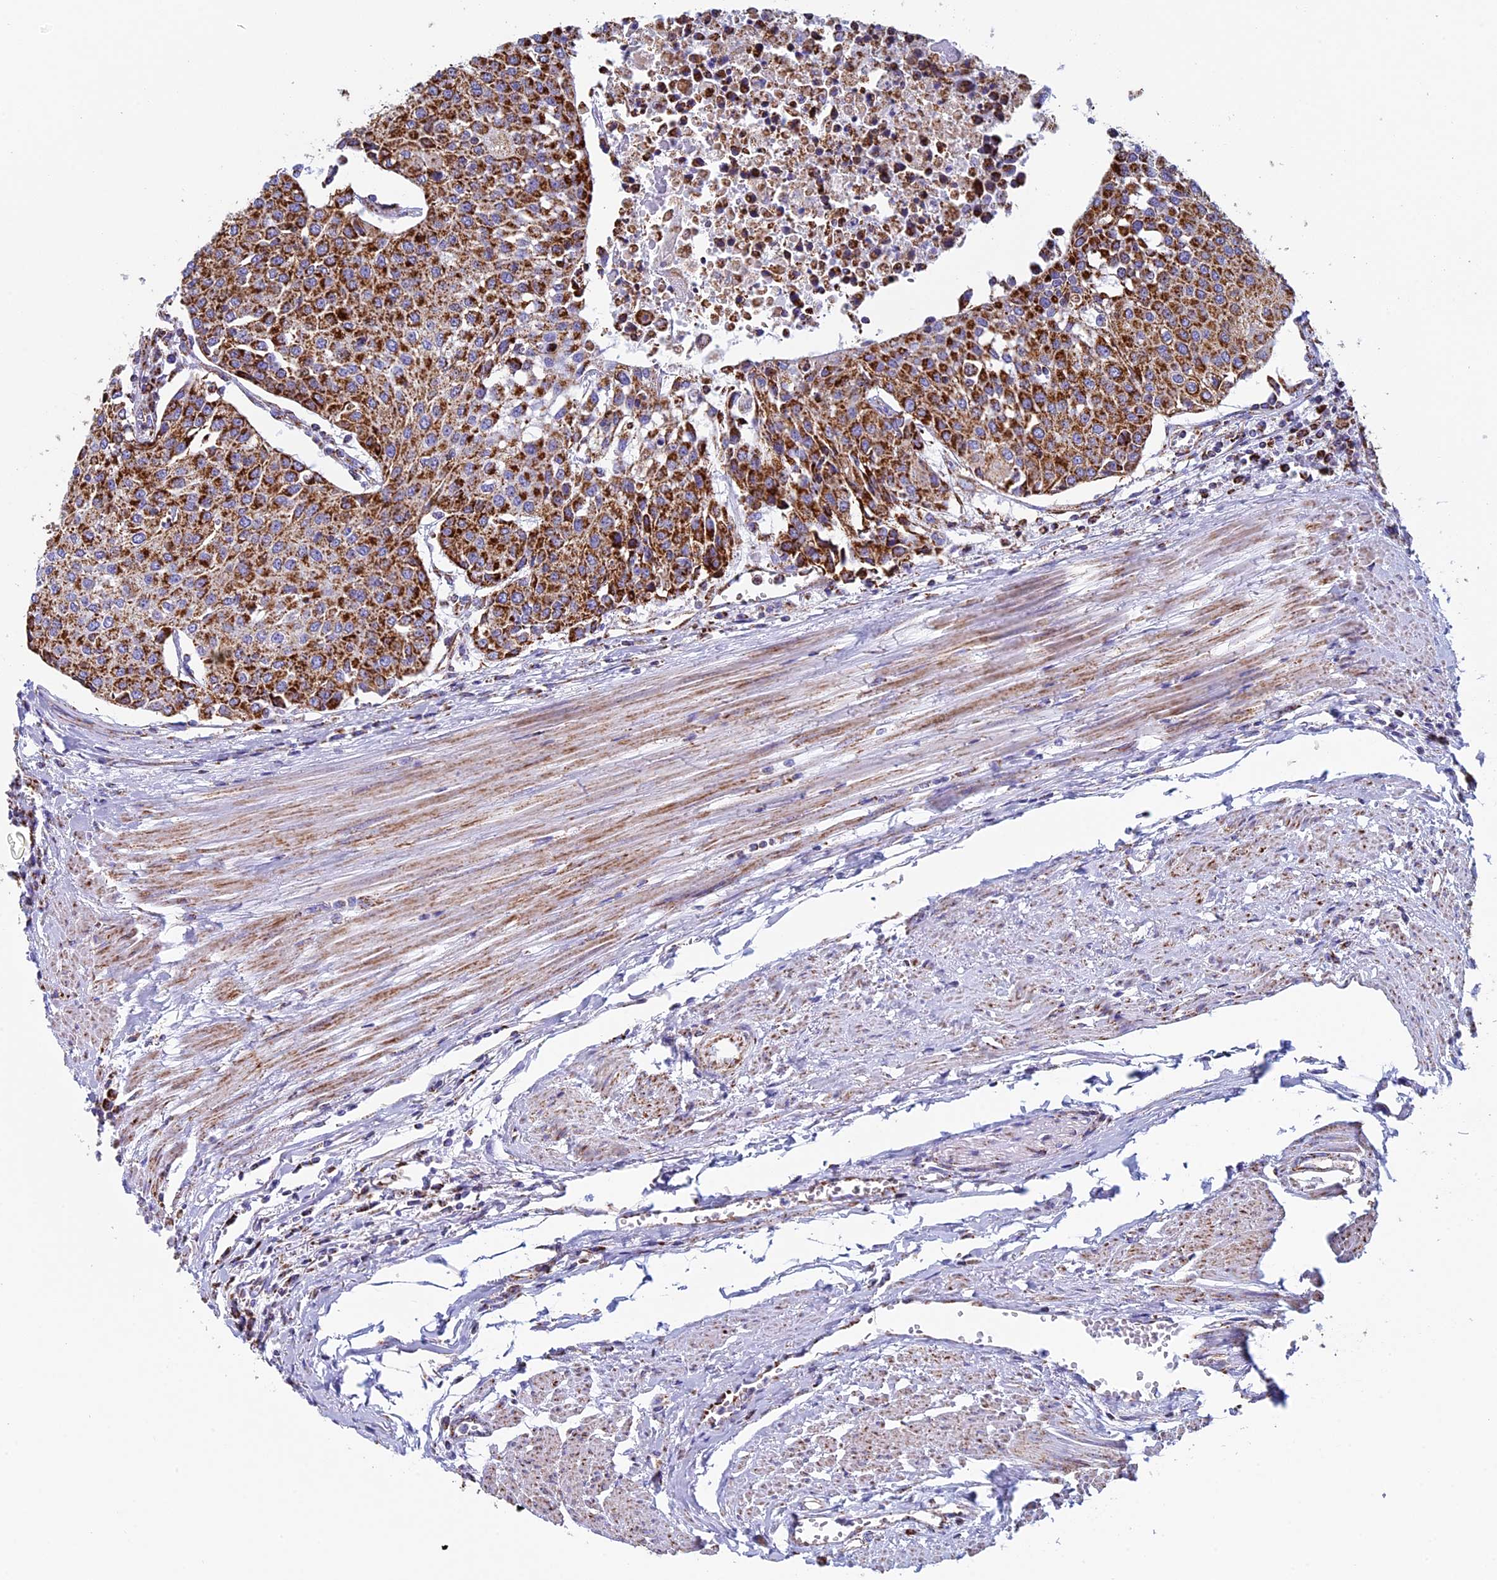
{"staining": {"intensity": "strong", "quantity": ">75%", "location": "cytoplasmic/membranous"}, "tissue": "urothelial cancer", "cell_type": "Tumor cells", "image_type": "cancer", "snomed": [{"axis": "morphology", "description": "Urothelial carcinoma, High grade"}, {"axis": "topography", "description": "Urinary bladder"}], "caption": "A brown stain labels strong cytoplasmic/membranous positivity of a protein in urothelial cancer tumor cells.", "gene": "UQCRFS1", "patient": {"sex": "female", "age": 85}}